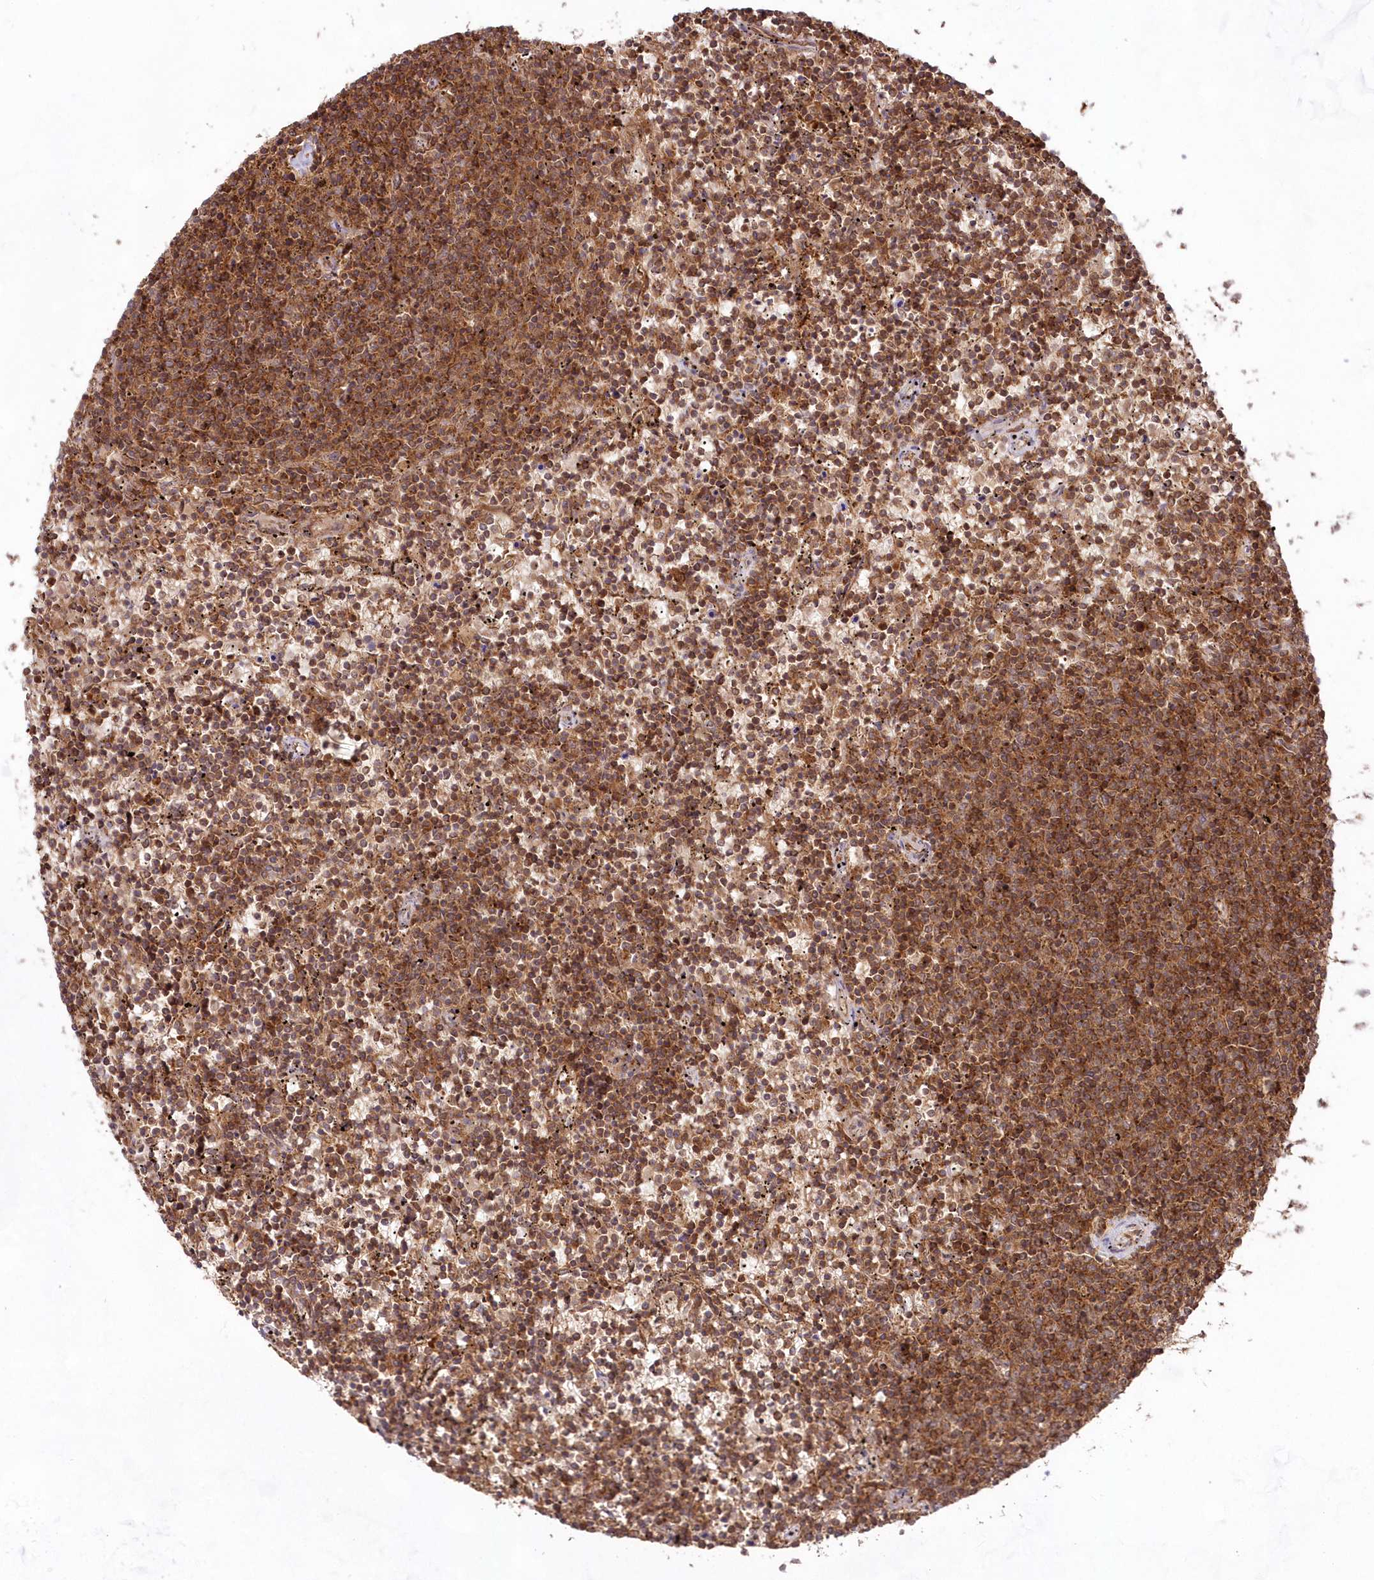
{"staining": {"intensity": "moderate", "quantity": ">75%", "location": "cytoplasmic/membranous"}, "tissue": "lymphoma", "cell_type": "Tumor cells", "image_type": "cancer", "snomed": [{"axis": "morphology", "description": "Malignant lymphoma, non-Hodgkin's type, Low grade"}, {"axis": "topography", "description": "Spleen"}], "caption": "IHC micrograph of neoplastic tissue: human malignant lymphoma, non-Hodgkin's type (low-grade) stained using immunohistochemistry shows medium levels of moderate protein expression localized specifically in the cytoplasmic/membranous of tumor cells, appearing as a cytoplasmic/membranous brown color.", "gene": "IMPA1", "patient": {"sex": "female", "age": 50}}